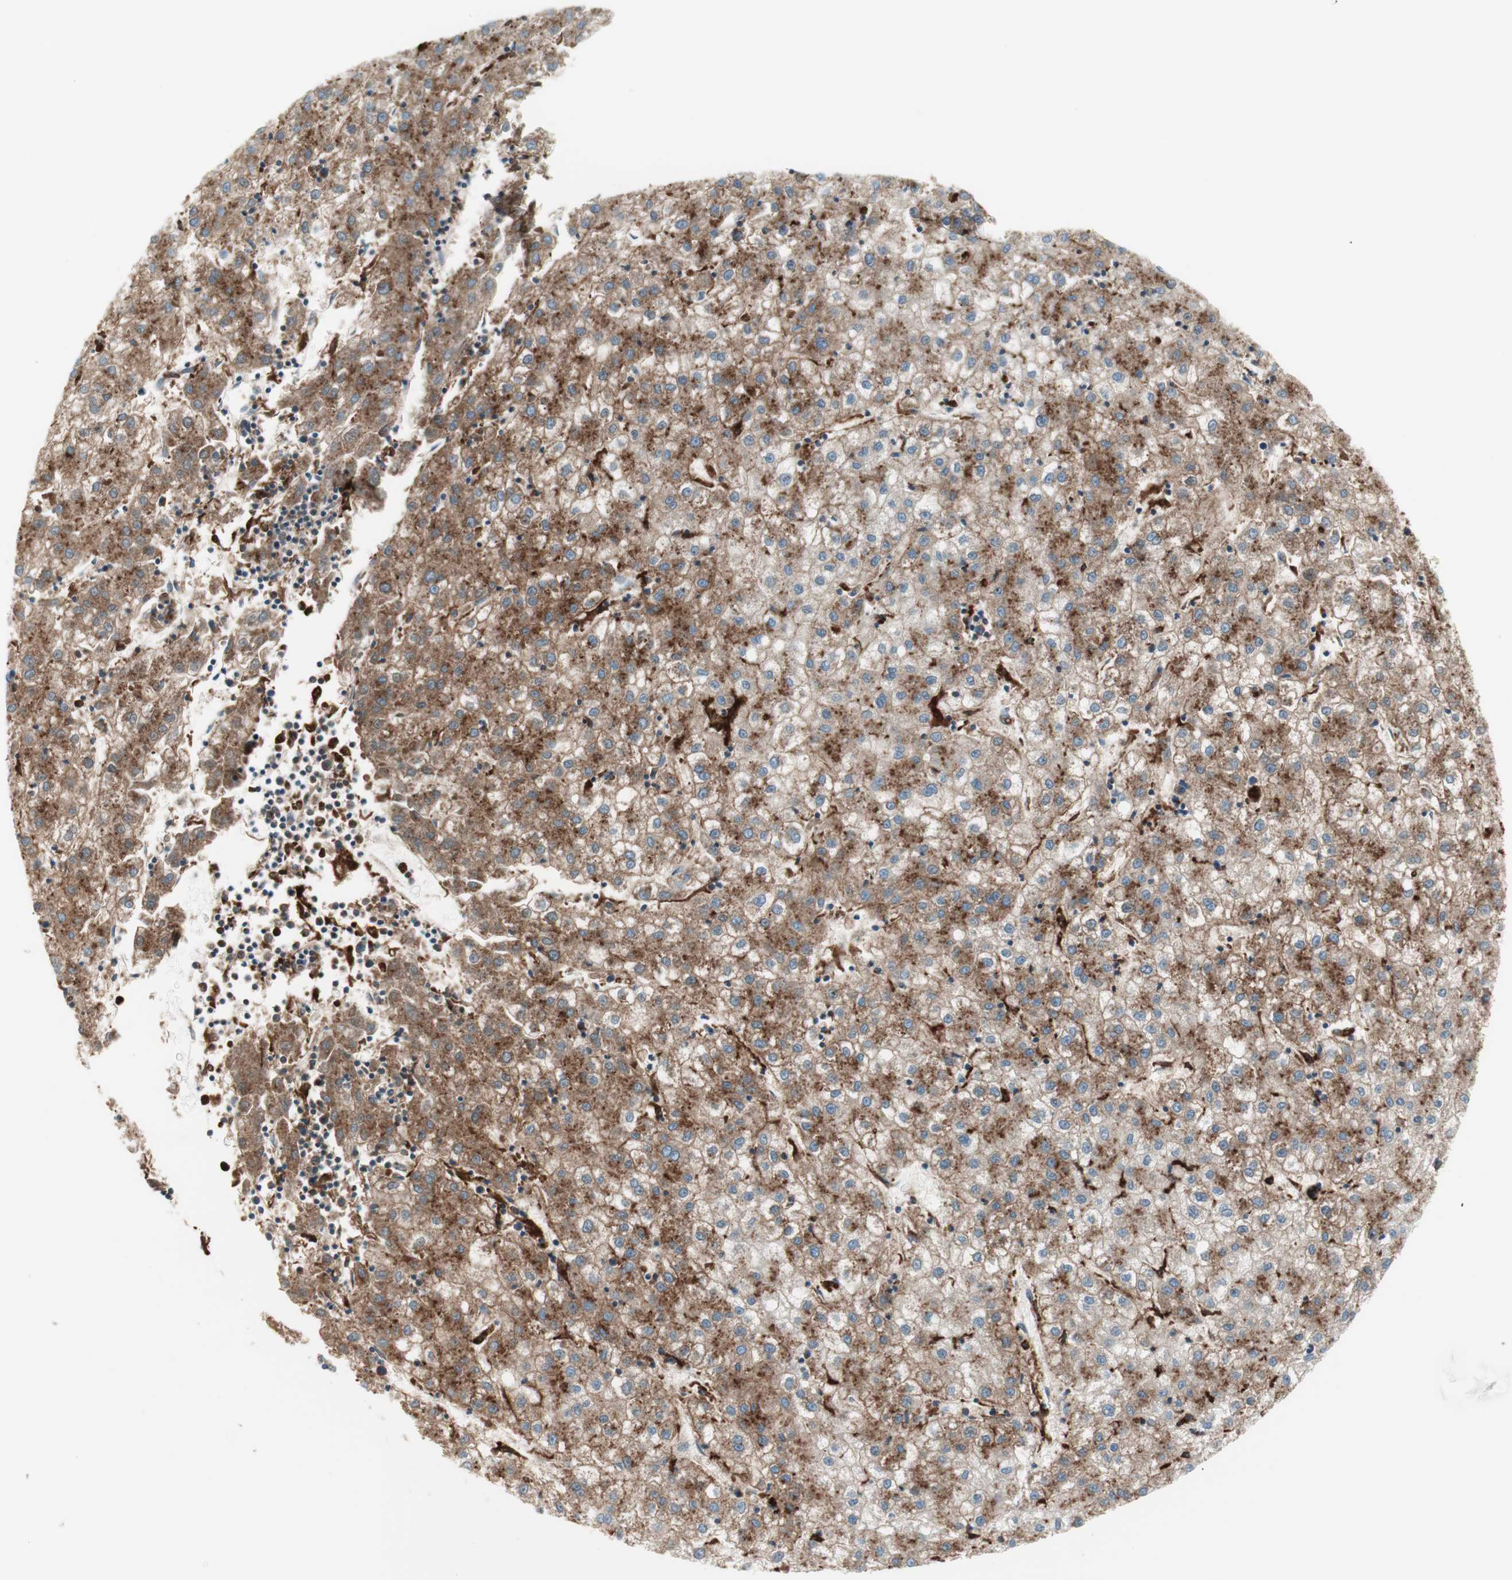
{"staining": {"intensity": "moderate", "quantity": "25%-75%", "location": "cytoplasmic/membranous"}, "tissue": "liver cancer", "cell_type": "Tumor cells", "image_type": "cancer", "snomed": [{"axis": "morphology", "description": "Carcinoma, Hepatocellular, NOS"}, {"axis": "topography", "description": "Liver"}], "caption": "Protein staining displays moderate cytoplasmic/membranous expression in about 25%-75% of tumor cells in liver cancer (hepatocellular carcinoma). (Brightfield microscopy of DAB IHC at high magnification).", "gene": "ATP6V1G1", "patient": {"sex": "male", "age": 72}}